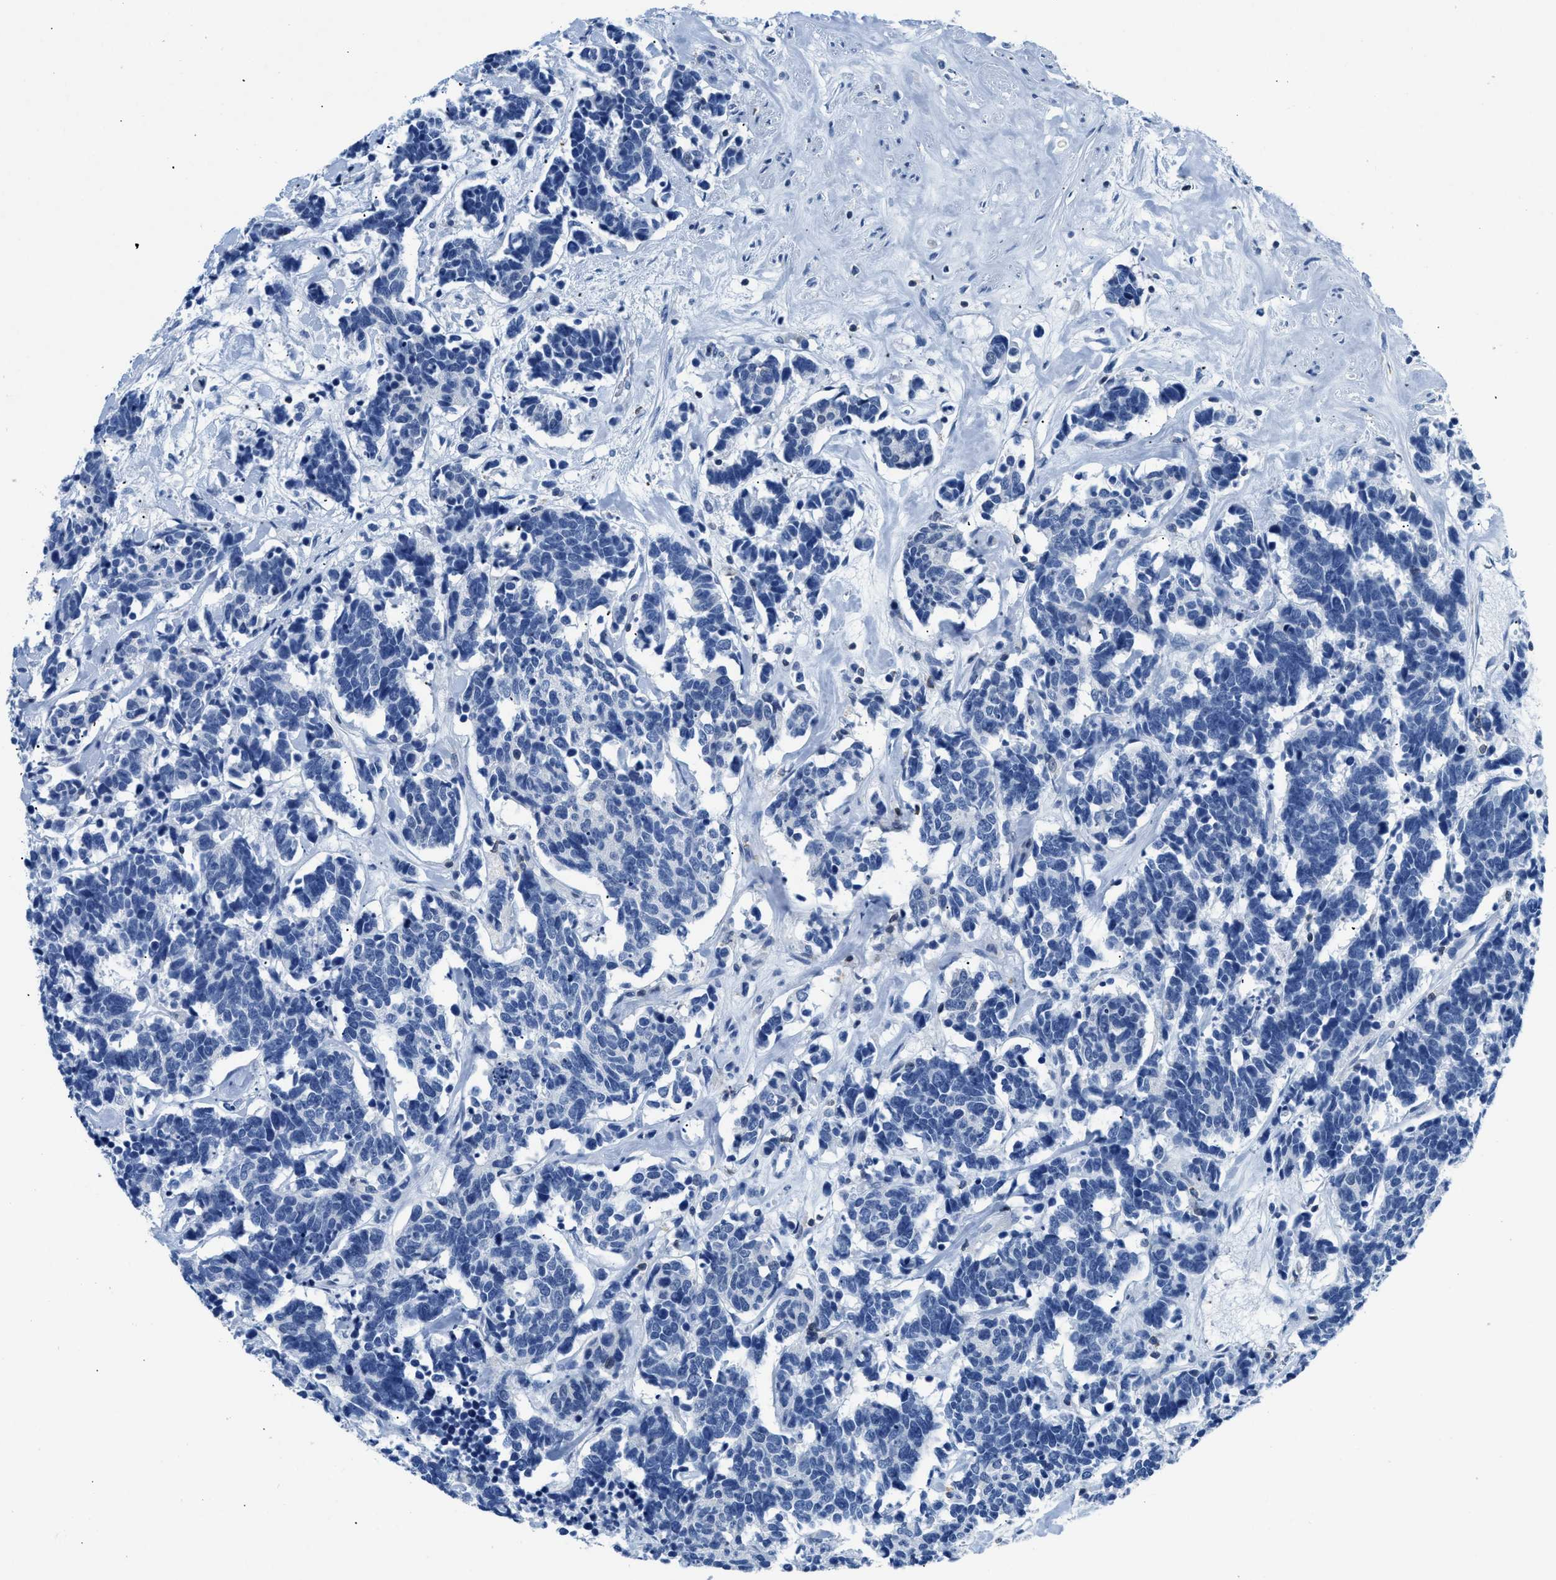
{"staining": {"intensity": "negative", "quantity": "none", "location": "none"}, "tissue": "carcinoid", "cell_type": "Tumor cells", "image_type": "cancer", "snomed": [{"axis": "morphology", "description": "Carcinoma, NOS"}, {"axis": "morphology", "description": "Carcinoid, malignant, NOS"}, {"axis": "topography", "description": "Urinary bladder"}], "caption": "An IHC image of carcinoid is shown. There is no staining in tumor cells of carcinoid.", "gene": "NFATC2", "patient": {"sex": "male", "age": 57}}